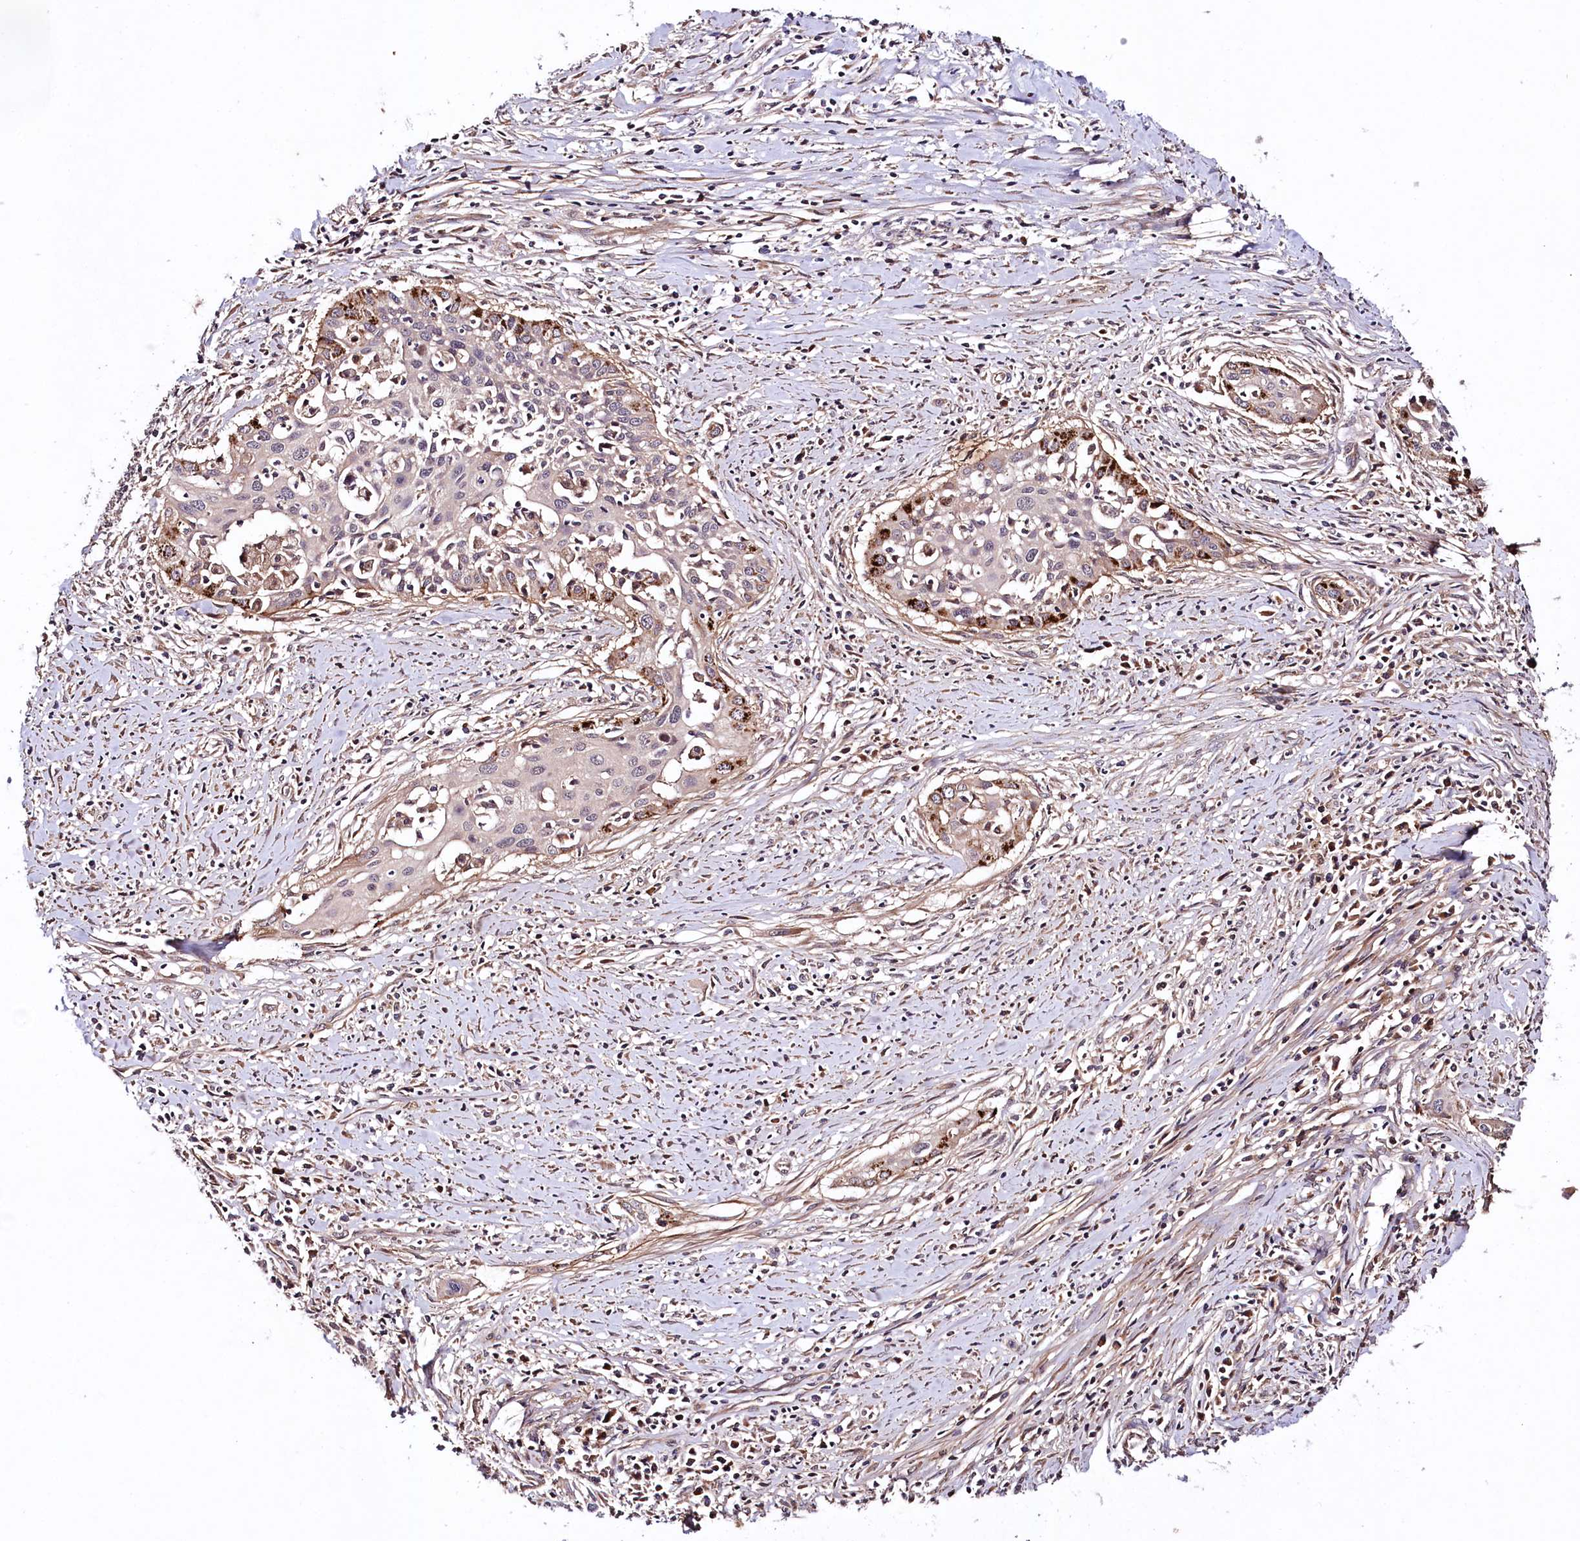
{"staining": {"intensity": "strong", "quantity": "<25%", "location": "cytoplasmic/membranous"}, "tissue": "cervical cancer", "cell_type": "Tumor cells", "image_type": "cancer", "snomed": [{"axis": "morphology", "description": "Squamous cell carcinoma, NOS"}, {"axis": "topography", "description": "Cervix"}], "caption": "The photomicrograph shows staining of squamous cell carcinoma (cervical), revealing strong cytoplasmic/membranous protein expression (brown color) within tumor cells.", "gene": "TNPO3", "patient": {"sex": "female", "age": 34}}